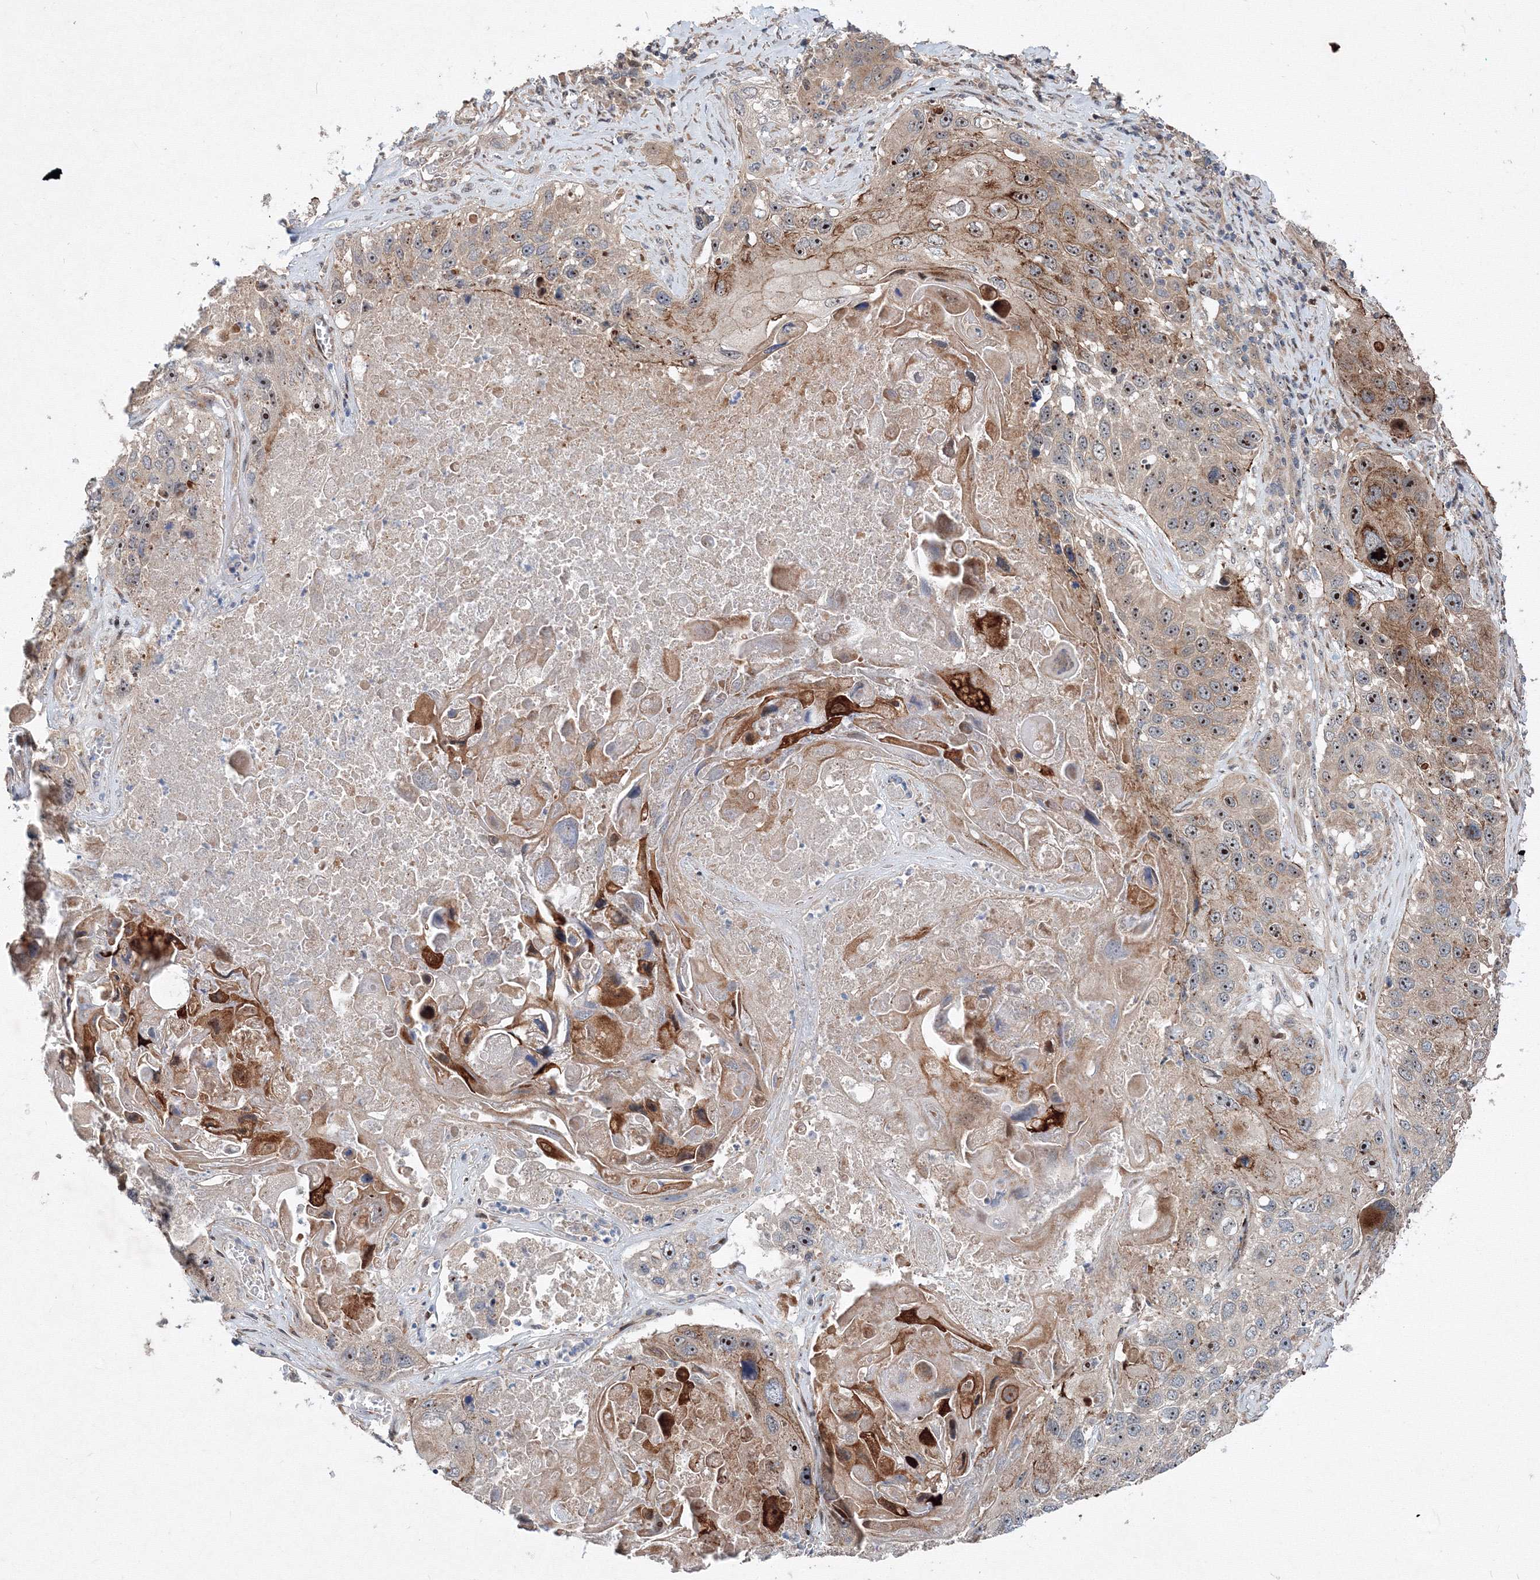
{"staining": {"intensity": "moderate", "quantity": ">75%", "location": "cytoplasmic/membranous,nuclear"}, "tissue": "lung cancer", "cell_type": "Tumor cells", "image_type": "cancer", "snomed": [{"axis": "morphology", "description": "Squamous cell carcinoma, NOS"}, {"axis": "topography", "description": "Lung"}], "caption": "A high-resolution photomicrograph shows immunohistochemistry (IHC) staining of lung cancer (squamous cell carcinoma), which demonstrates moderate cytoplasmic/membranous and nuclear positivity in approximately >75% of tumor cells.", "gene": "ANKAR", "patient": {"sex": "male", "age": 61}}